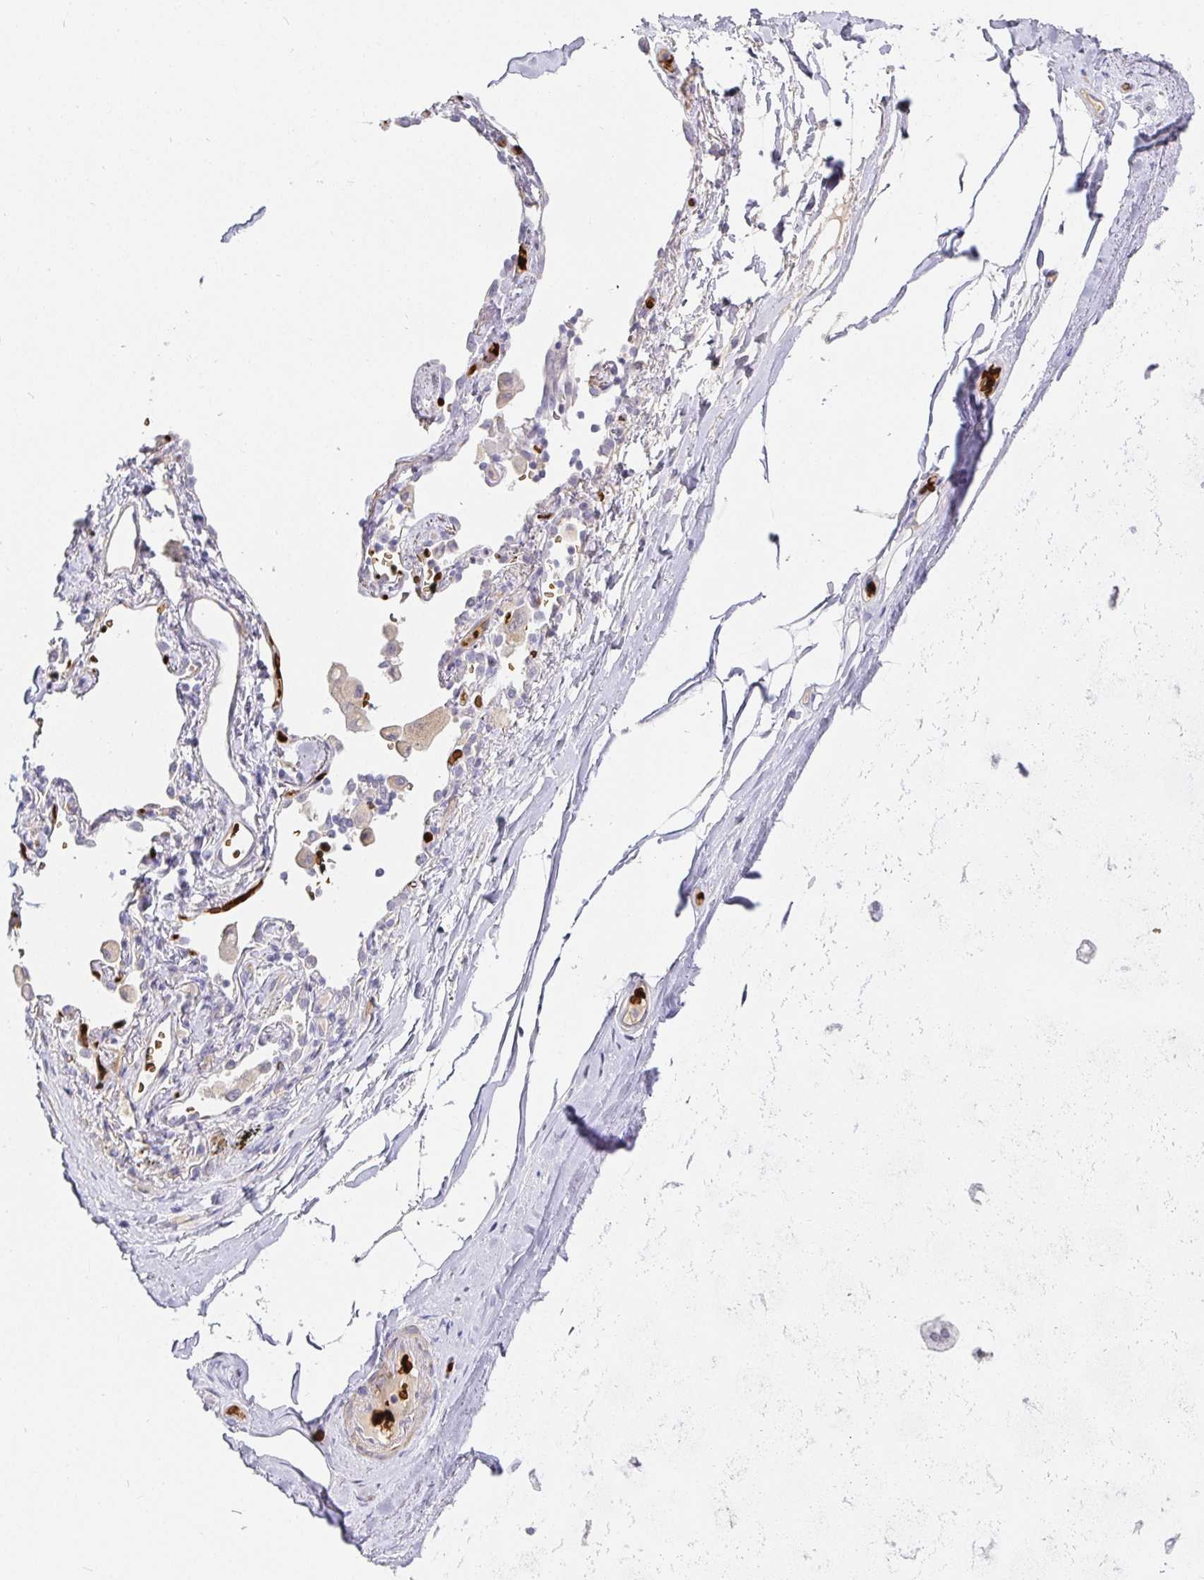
{"staining": {"intensity": "negative", "quantity": "none", "location": "none"}, "tissue": "adipose tissue", "cell_type": "Adipocytes", "image_type": "normal", "snomed": [{"axis": "morphology", "description": "Normal tissue, NOS"}, {"axis": "topography", "description": "Cartilage tissue"}, {"axis": "topography", "description": "Bronchus"}], "caption": "Image shows no significant protein staining in adipocytes of unremarkable adipose tissue.", "gene": "FGF21", "patient": {"sex": "male", "age": 64}}